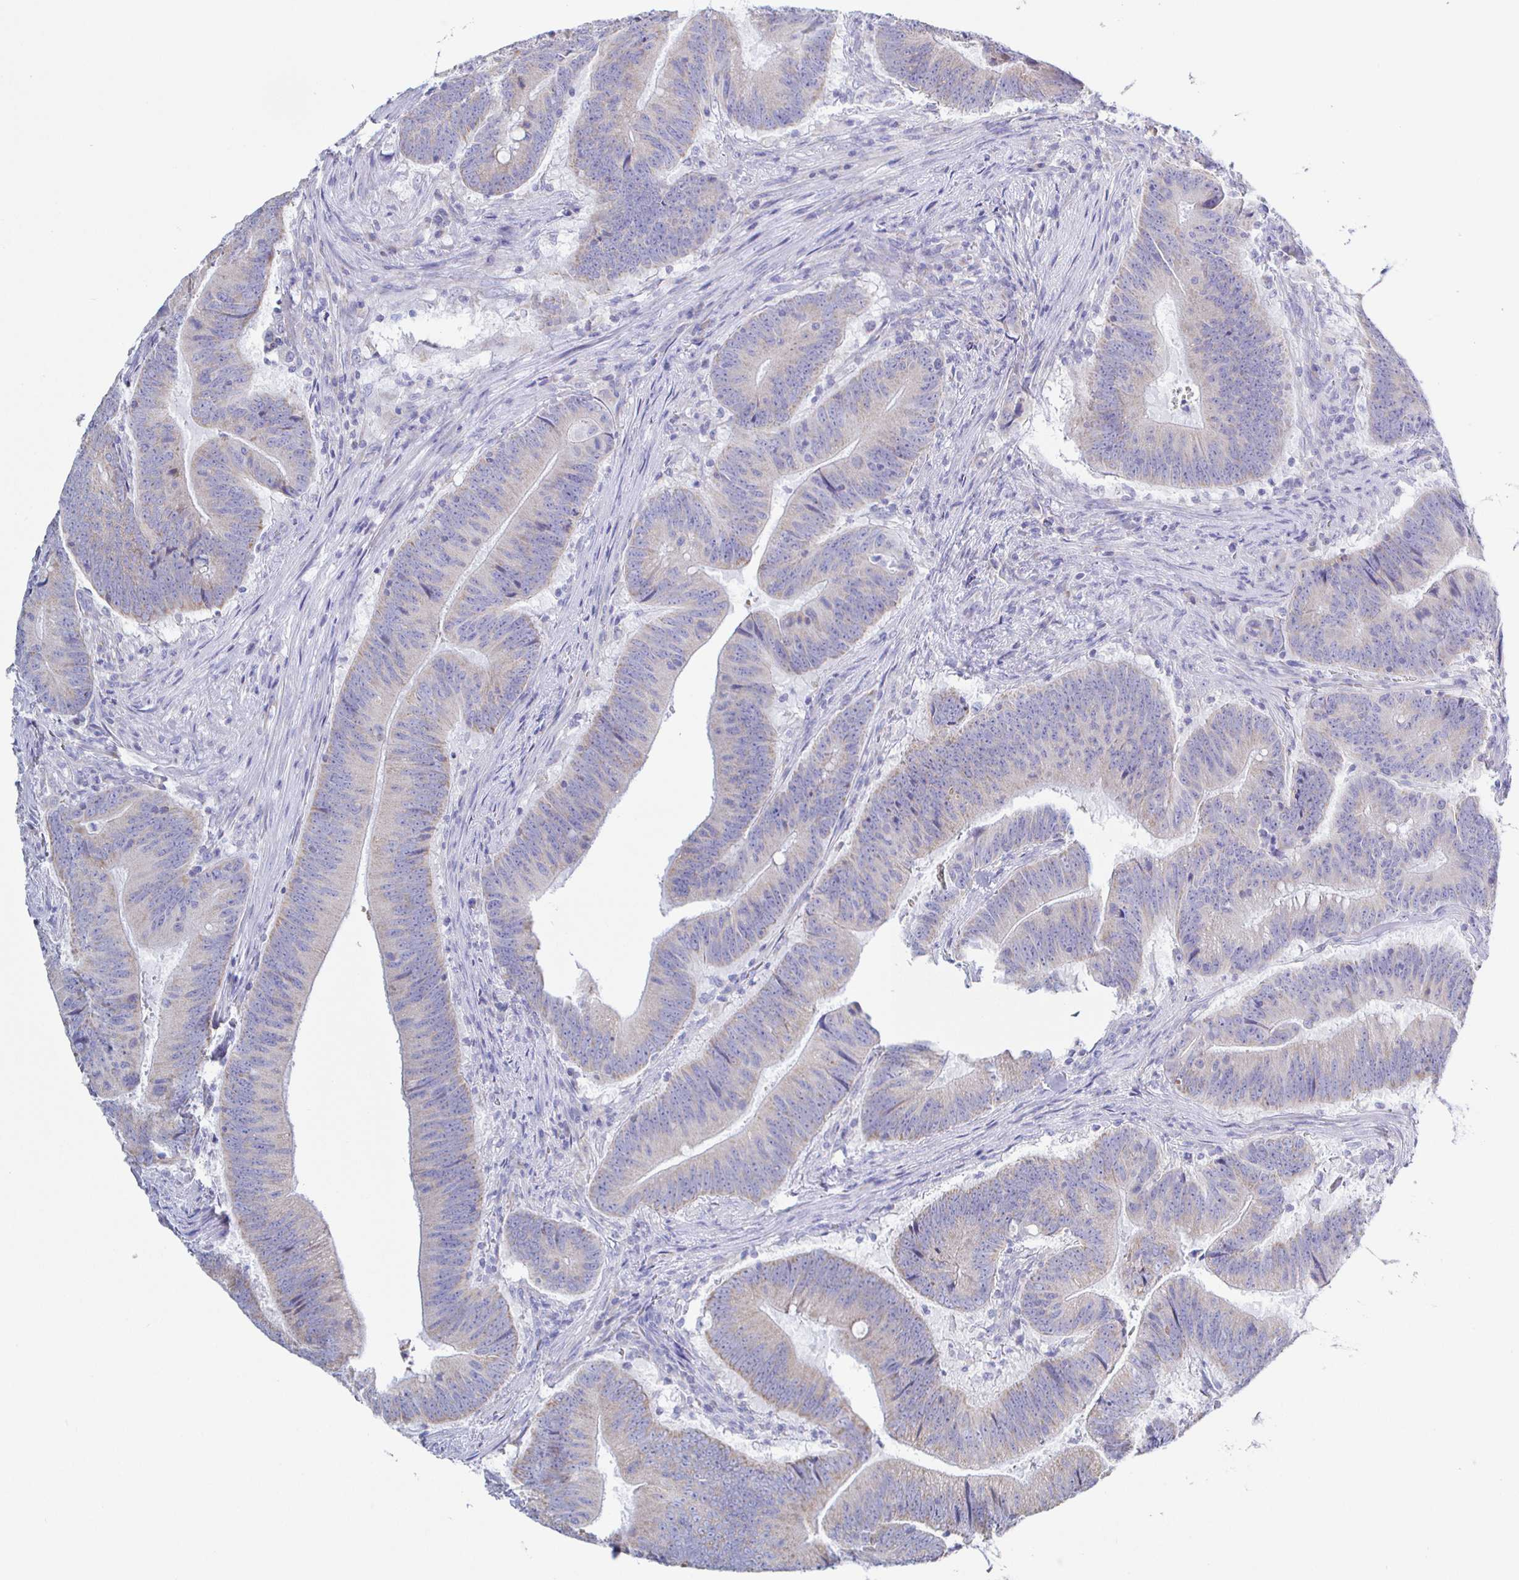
{"staining": {"intensity": "weak", "quantity": "<25%", "location": "cytoplasmic/membranous"}, "tissue": "colorectal cancer", "cell_type": "Tumor cells", "image_type": "cancer", "snomed": [{"axis": "morphology", "description": "Adenocarcinoma, NOS"}, {"axis": "topography", "description": "Colon"}], "caption": "The photomicrograph reveals no staining of tumor cells in colorectal adenocarcinoma.", "gene": "SYNGR4", "patient": {"sex": "female", "age": 87}}